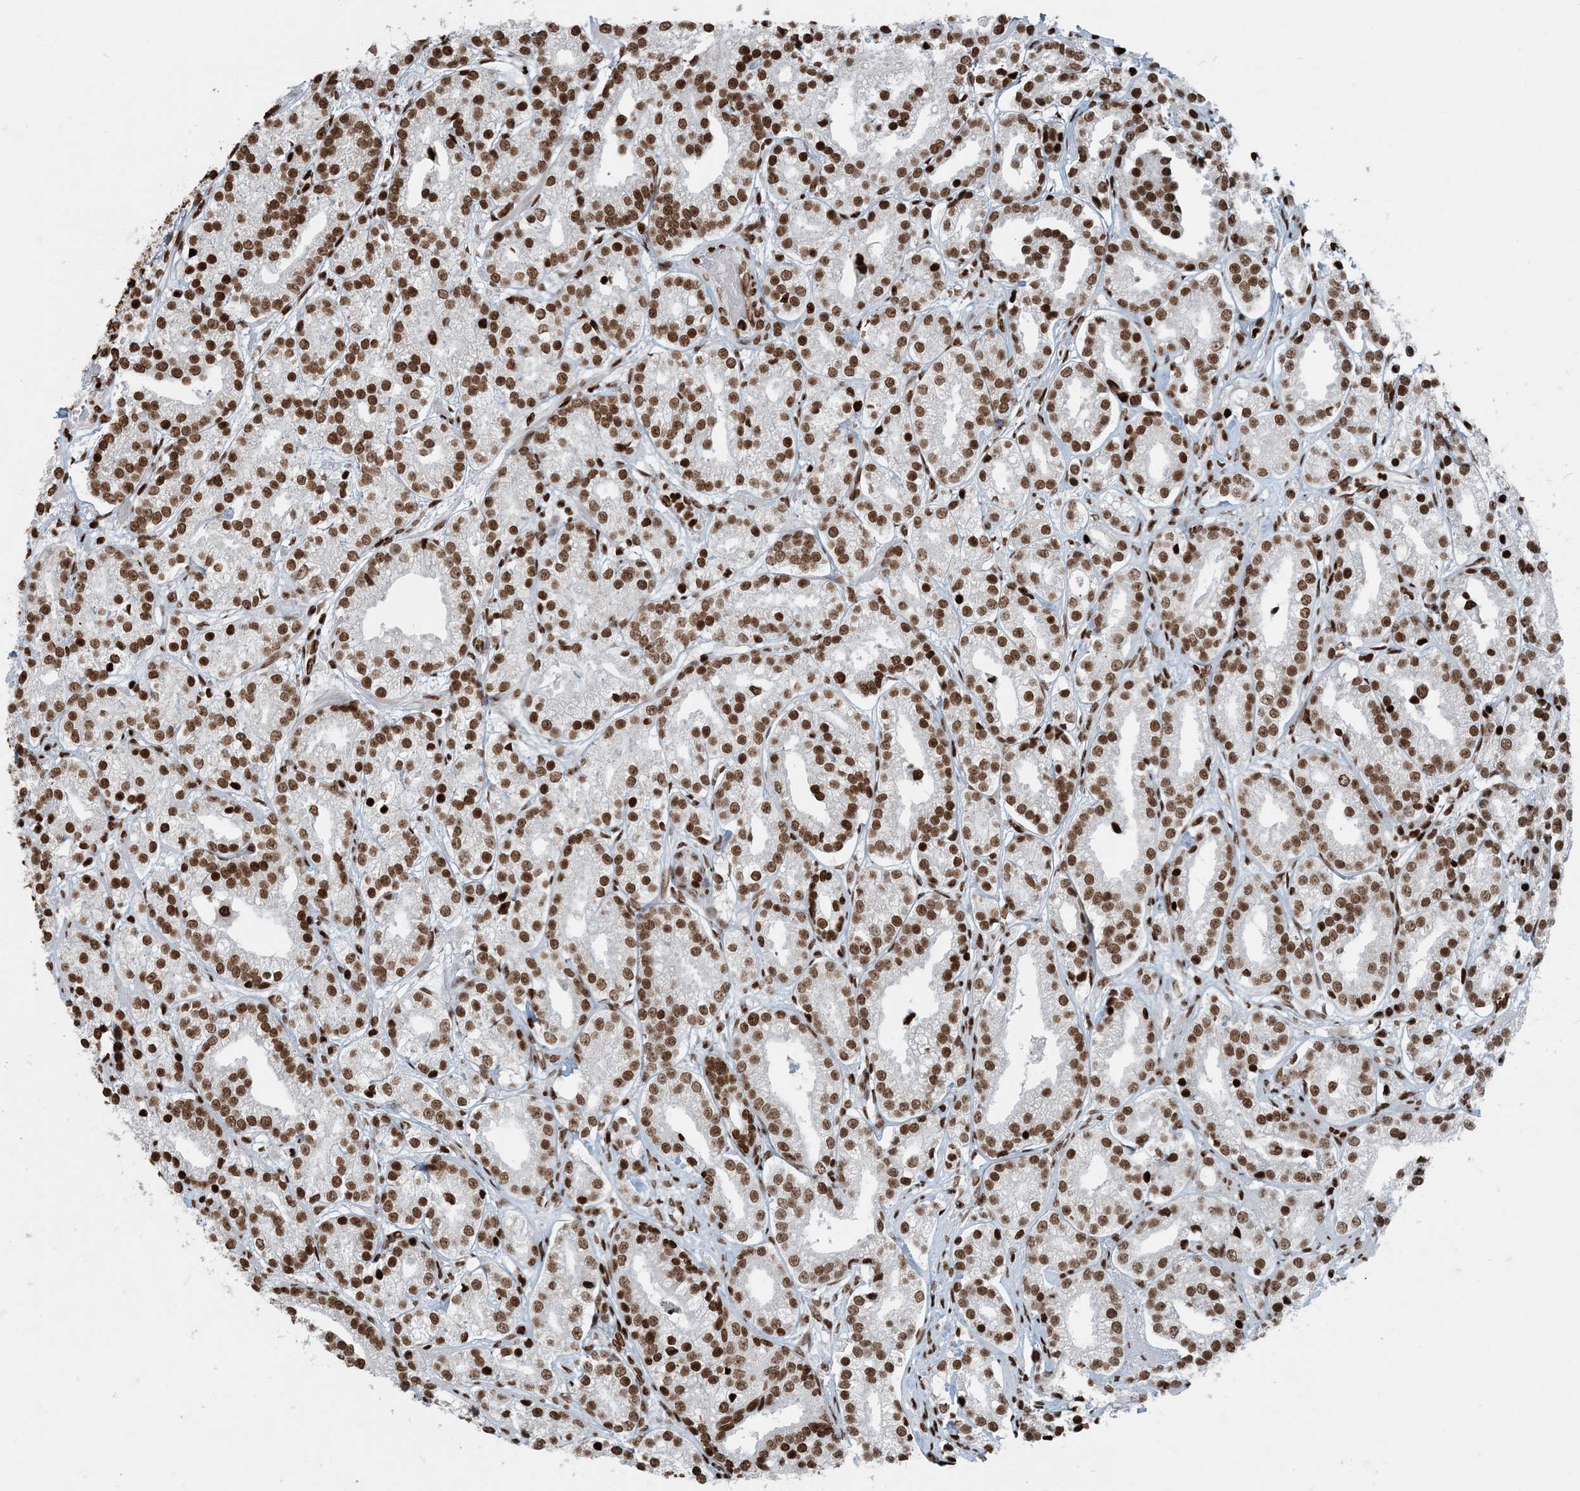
{"staining": {"intensity": "moderate", "quantity": ">75%", "location": "nuclear"}, "tissue": "prostate cancer", "cell_type": "Tumor cells", "image_type": "cancer", "snomed": [{"axis": "morphology", "description": "Adenocarcinoma, High grade"}, {"axis": "topography", "description": "Prostate"}], "caption": "High-power microscopy captured an immunohistochemistry photomicrograph of prostate high-grade adenocarcinoma, revealing moderate nuclear positivity in about >75% of tumor cells.", "gene": "H3-3B", "patient": {"sex": "male", "age": 69}}